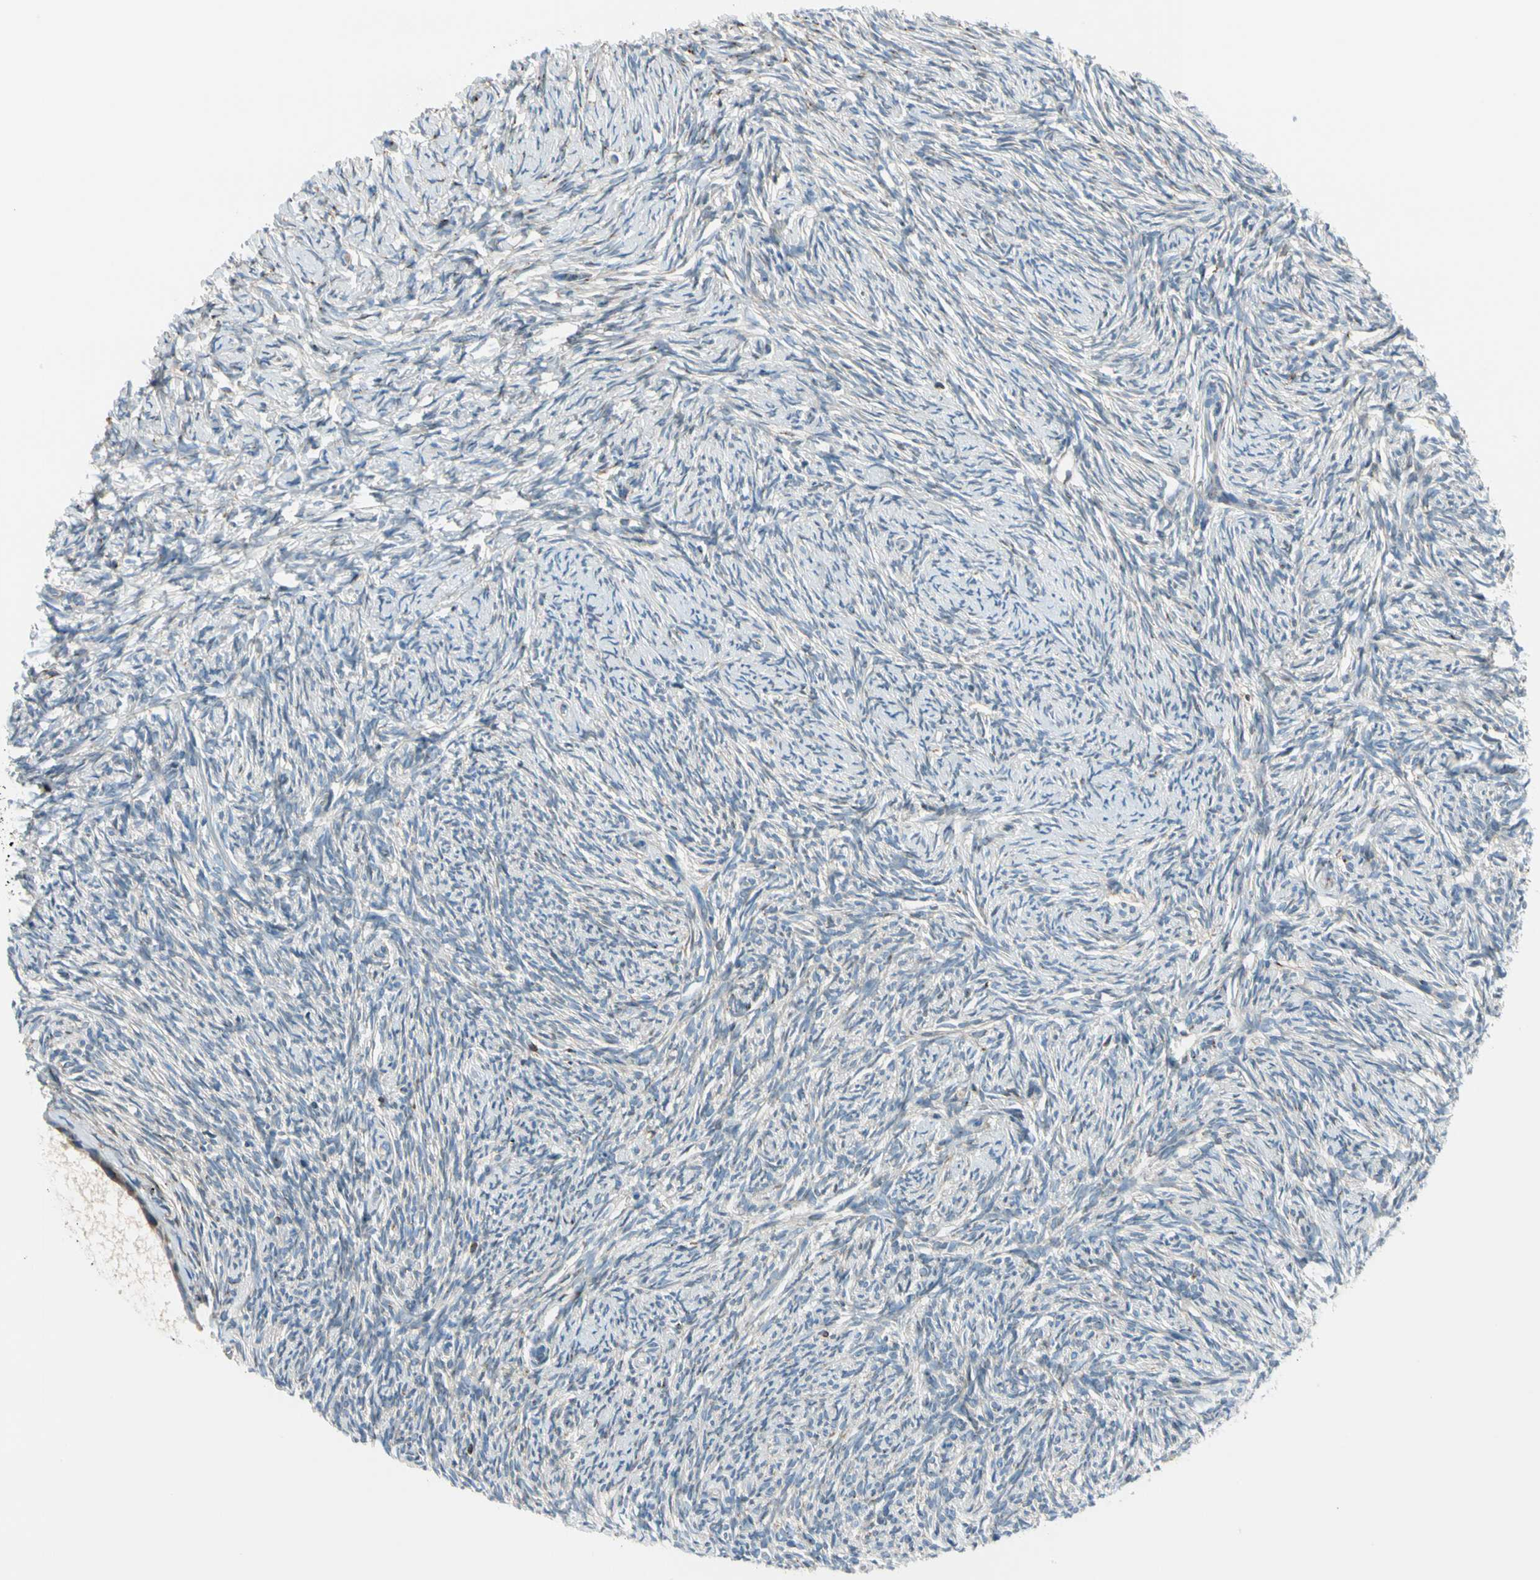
{"staining": {"intensity": "weak", "quantity": ">75%", "location": "cytoplasmic/membranous"}, "tissue": "ovary", "cell_type": "Ovarian stroma cells", "image_type": "normal", "snomed": [{"axis": "morphology", "description": "Normal tissue, NOS"}, {"axis": "topography", "description": "Ovary"}], "caption": "Immunohistochemical staining of normal human ovary exhibits weak cytoplasmic/membranous protein positivity in about >75% of ovarian stroma cells.", "gene": "NUCB1", "patient": {"sex": "female", "age": 60}}